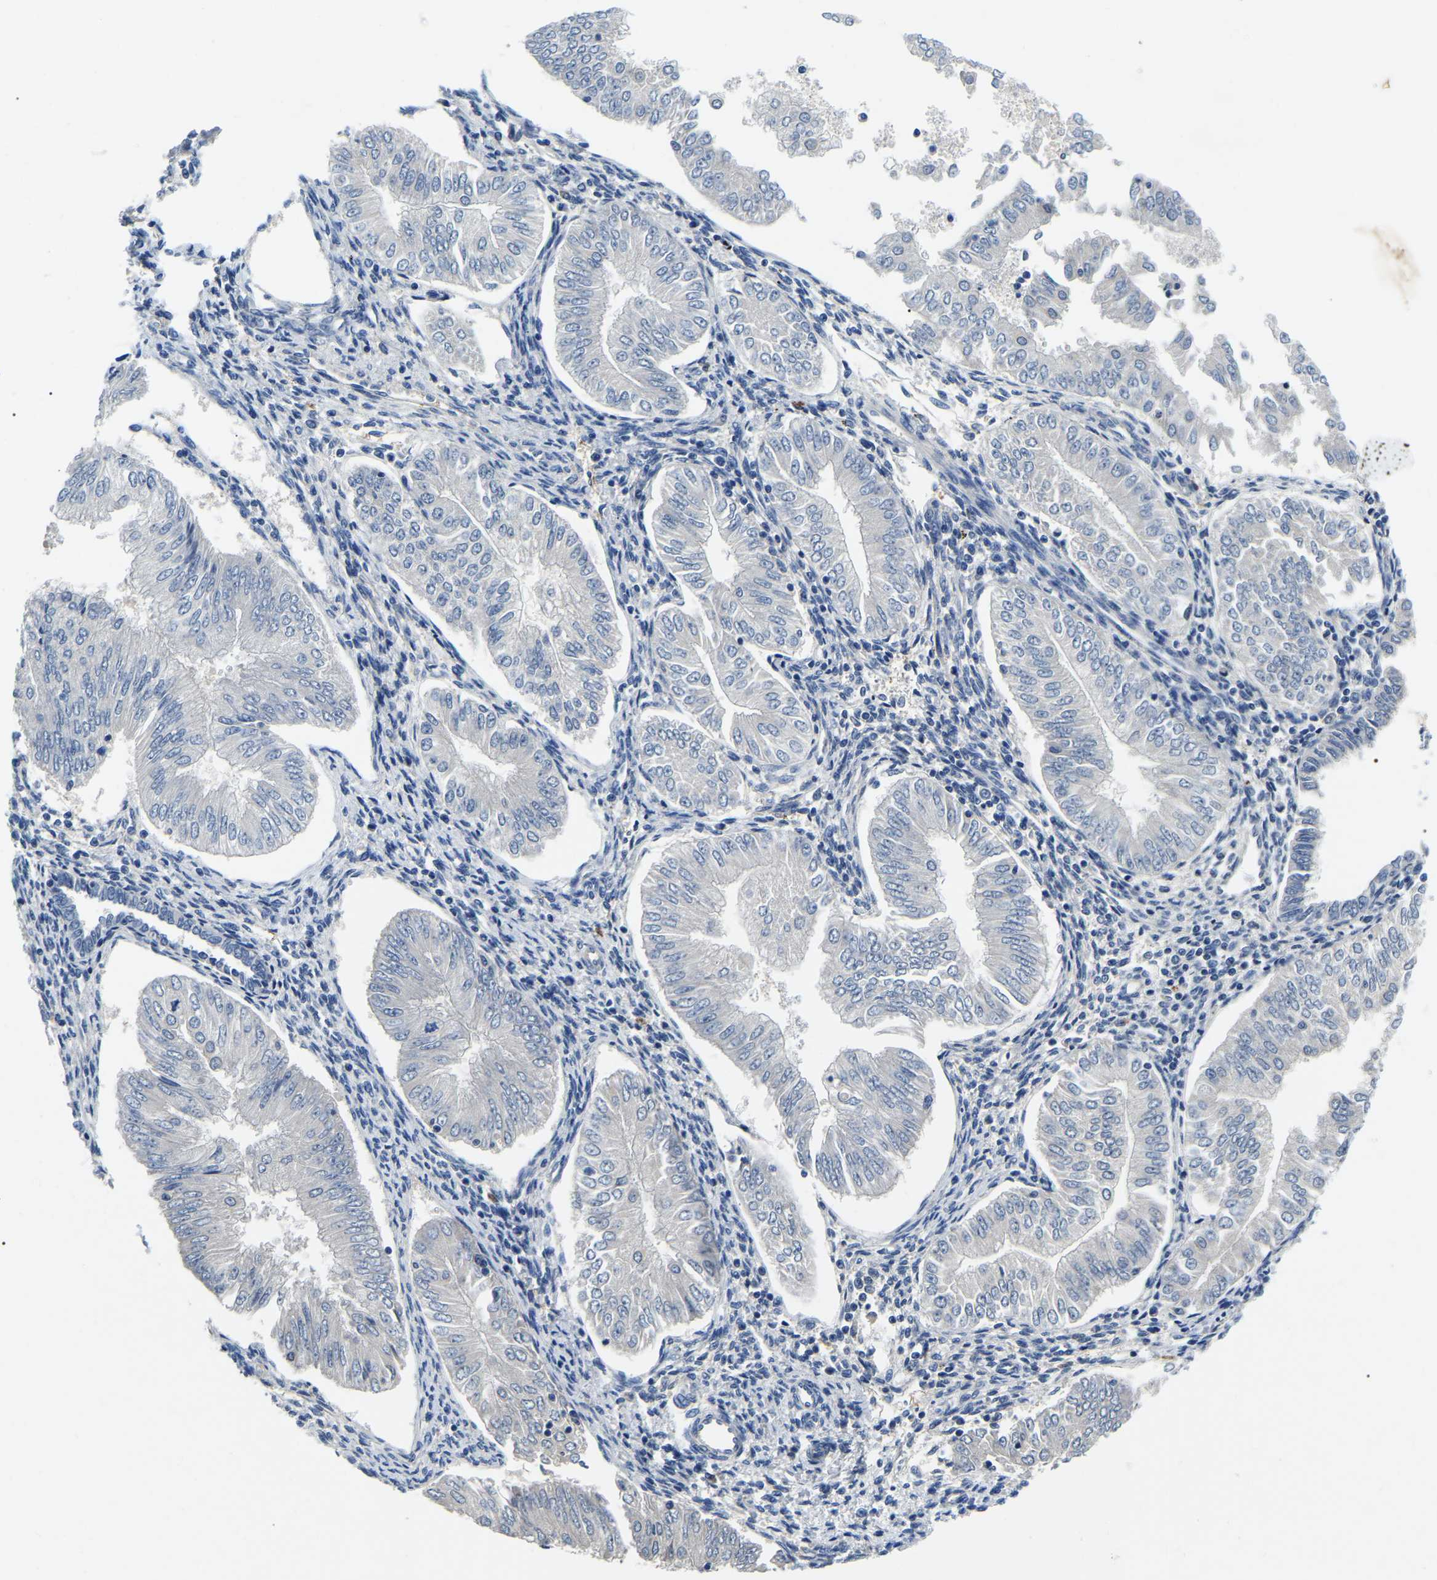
{"staining": {"intensity": "negative", "quantity": "none", "location": "none"}, "tissue": "endometrial cancer", "cell_type": "Tumor cells", "image_type": "cancer", "snomed": [{"axis": "morphology", "description": "Adenocarcinoma, NOS"}, {"axis": "topography", "description": "Endometrium"}], "caption": "High magnification brightfield microscopy of adenocarcinoma (endometrial) stained with DAB (3,3'-diaminobenzidine) (brown) and counterstained with hematoxylin (blue): tumor cells show no significant expression.", "gene": "DUSP8", "patient": {"sex": "female", "age": 53}}